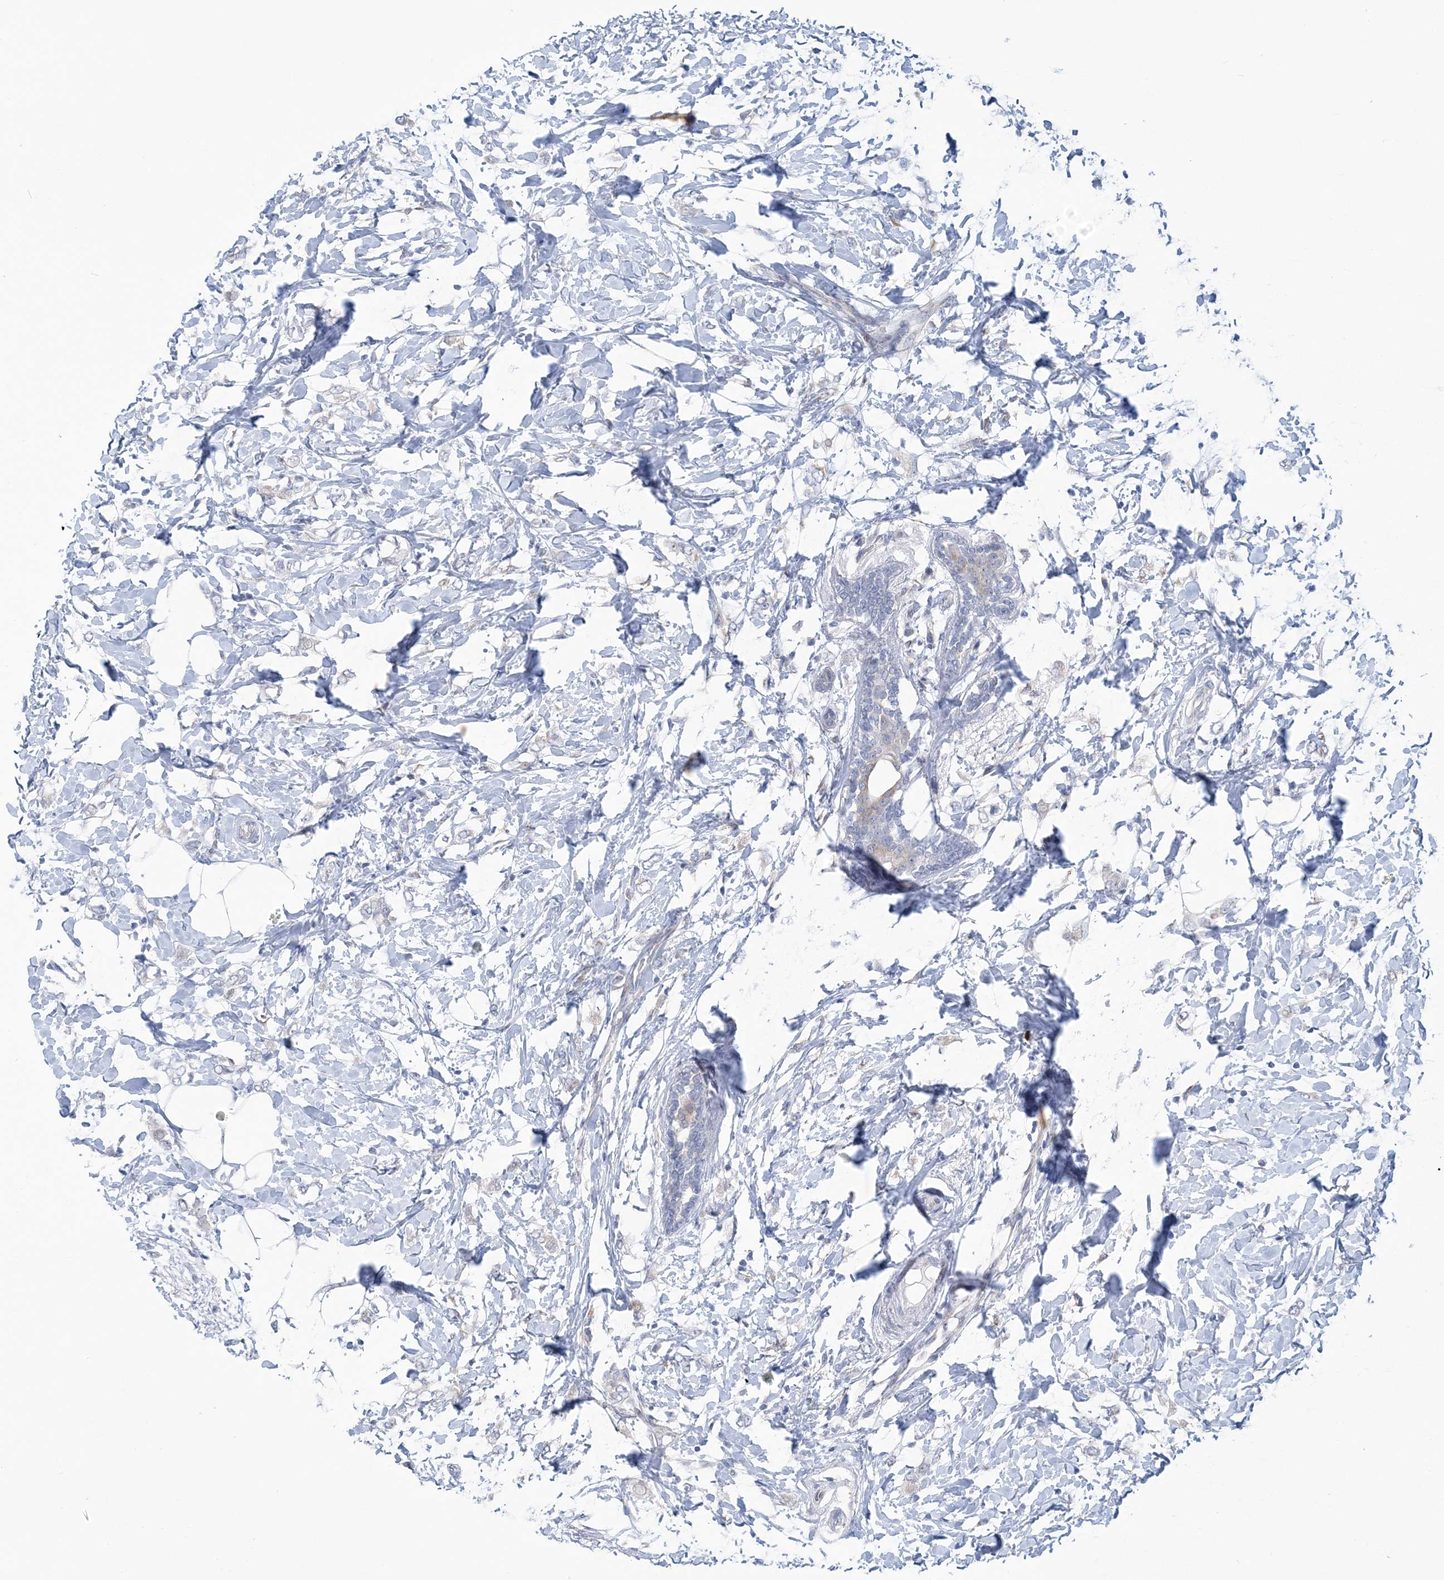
{"staining": {"intensity": "negative", "quantity": "none", "location": "none"}, "tissue": "breast cancer", "cell_type": "Tumor cells", "image_type": "cancer", "snomed": [{"axis": "morphology", "description": "Normal tissue, NOS"}, {"axis": "morphology", "description": "Lobular carcinoma"}, {"axis": "topography", "description": "Breast"}], "caption": "IHC photomicrograph of breast cancer stained for a protein (brown), which reveals no staining in tumor cells. (DAB (3,3'-diaminobenzidine) immunohistochemistry (IHC) with hematoxylin counter stain).", "gene": "PLEKHG4B", "patient": {"sex": "female", "age": 47}}